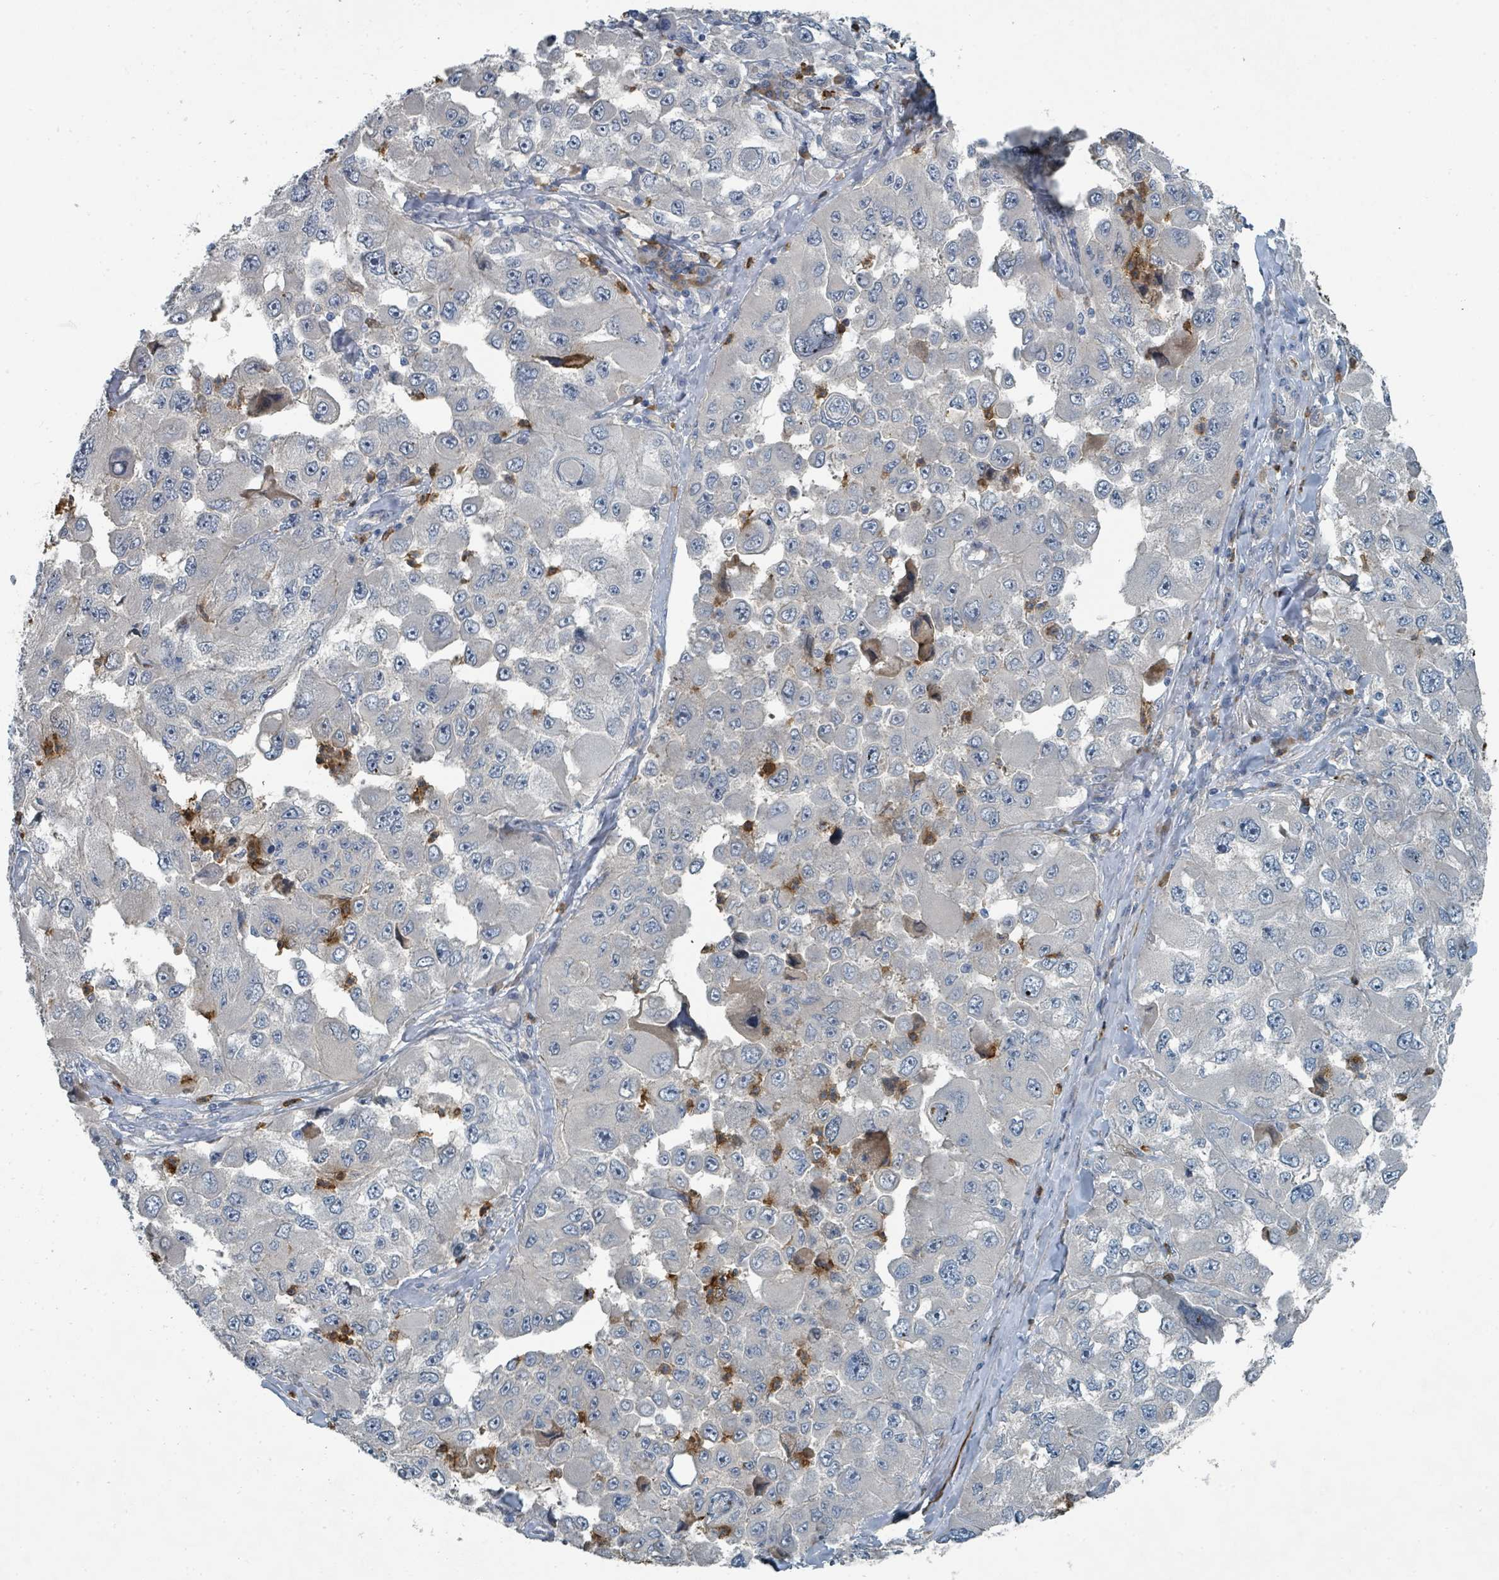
{"staining": {"intensity": "weak", "quantity": "<25%", "location": "cytoplasmic/membranous"}, "tissue": "melanoma", "cell_type": "Tumor cells", "image_type": "cancer", "snomed": [{"axis": "morphology", "description": "Malignant melanoma, Metastatic site"}, {"axis": "topography", "description": "Lymph node"}], "caption": "Immunohistochemistry (IHC) histopathology image of neoplastic tissue: malignant melanoma (metastatic site) stained with DAB shows no significant protein positivity in tumor cells.", "gene": "SLC44A5", "patient": {"sex": "male", "age": 62}}